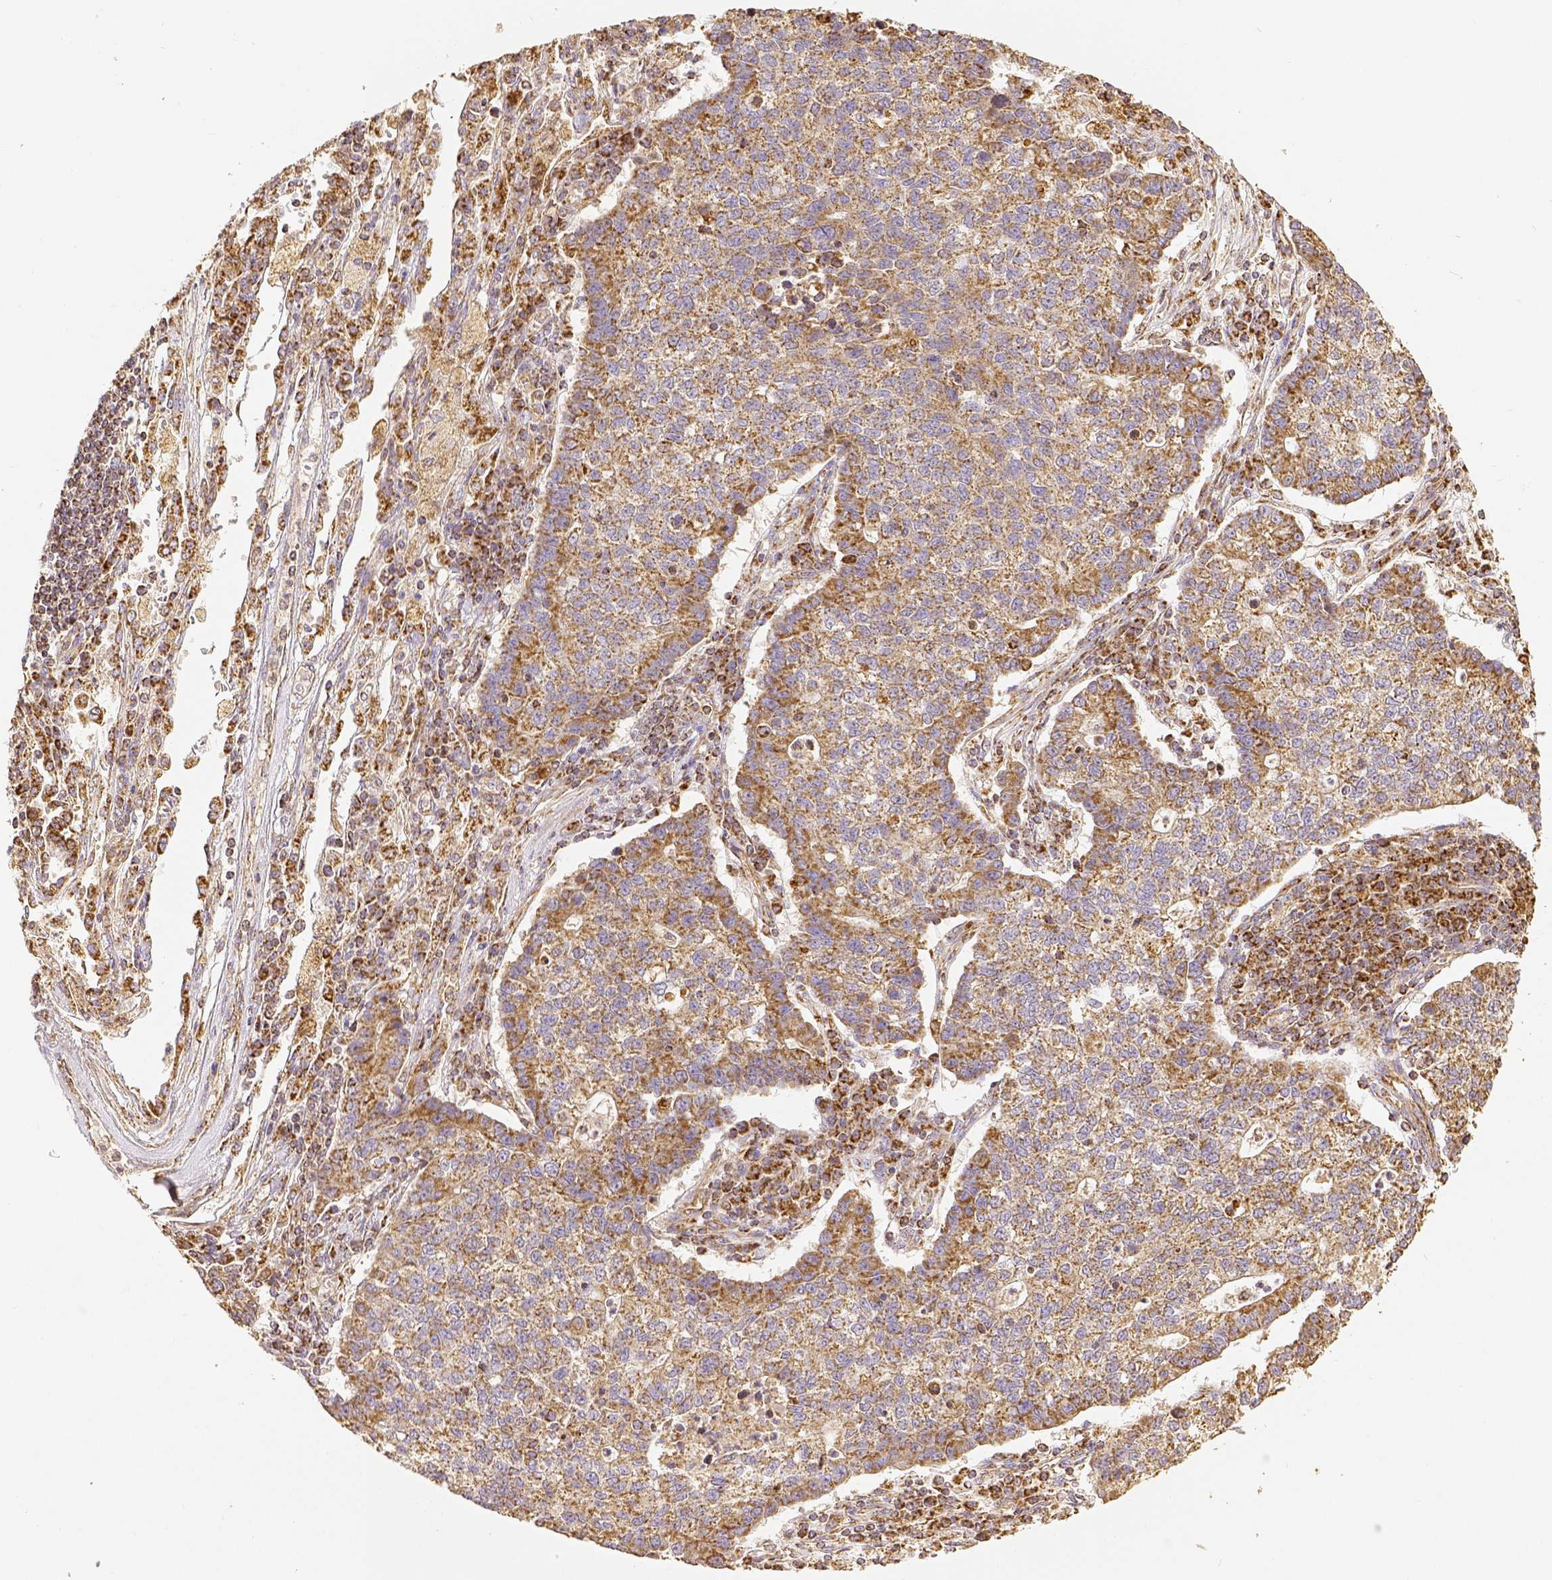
{"staining": {"intensity": "weak", "quantity": ">75%", "location": "cytoplasmic/membranous"}, "tissue": "lung cancer", "cell_type": "Tumor cells", "image_type": "cancer", "snomed": [{"axis": "morphology", "description": "Adenocarcinoma, NOS"}, {"axis": "topography", "description": "Lung"}], "caption": "Protein expression analysis of lung cancer (adenocarcinoma) shows weak cytoplasmic/membranous positivity in approximately >75% of tumor cells. (DAB (3,3'-diaminobenzidine) IHC, brown staining for protein, blue staining for nuclei).", "gene": "SDHB", "patient": {"sex": "male", "age": 57}}